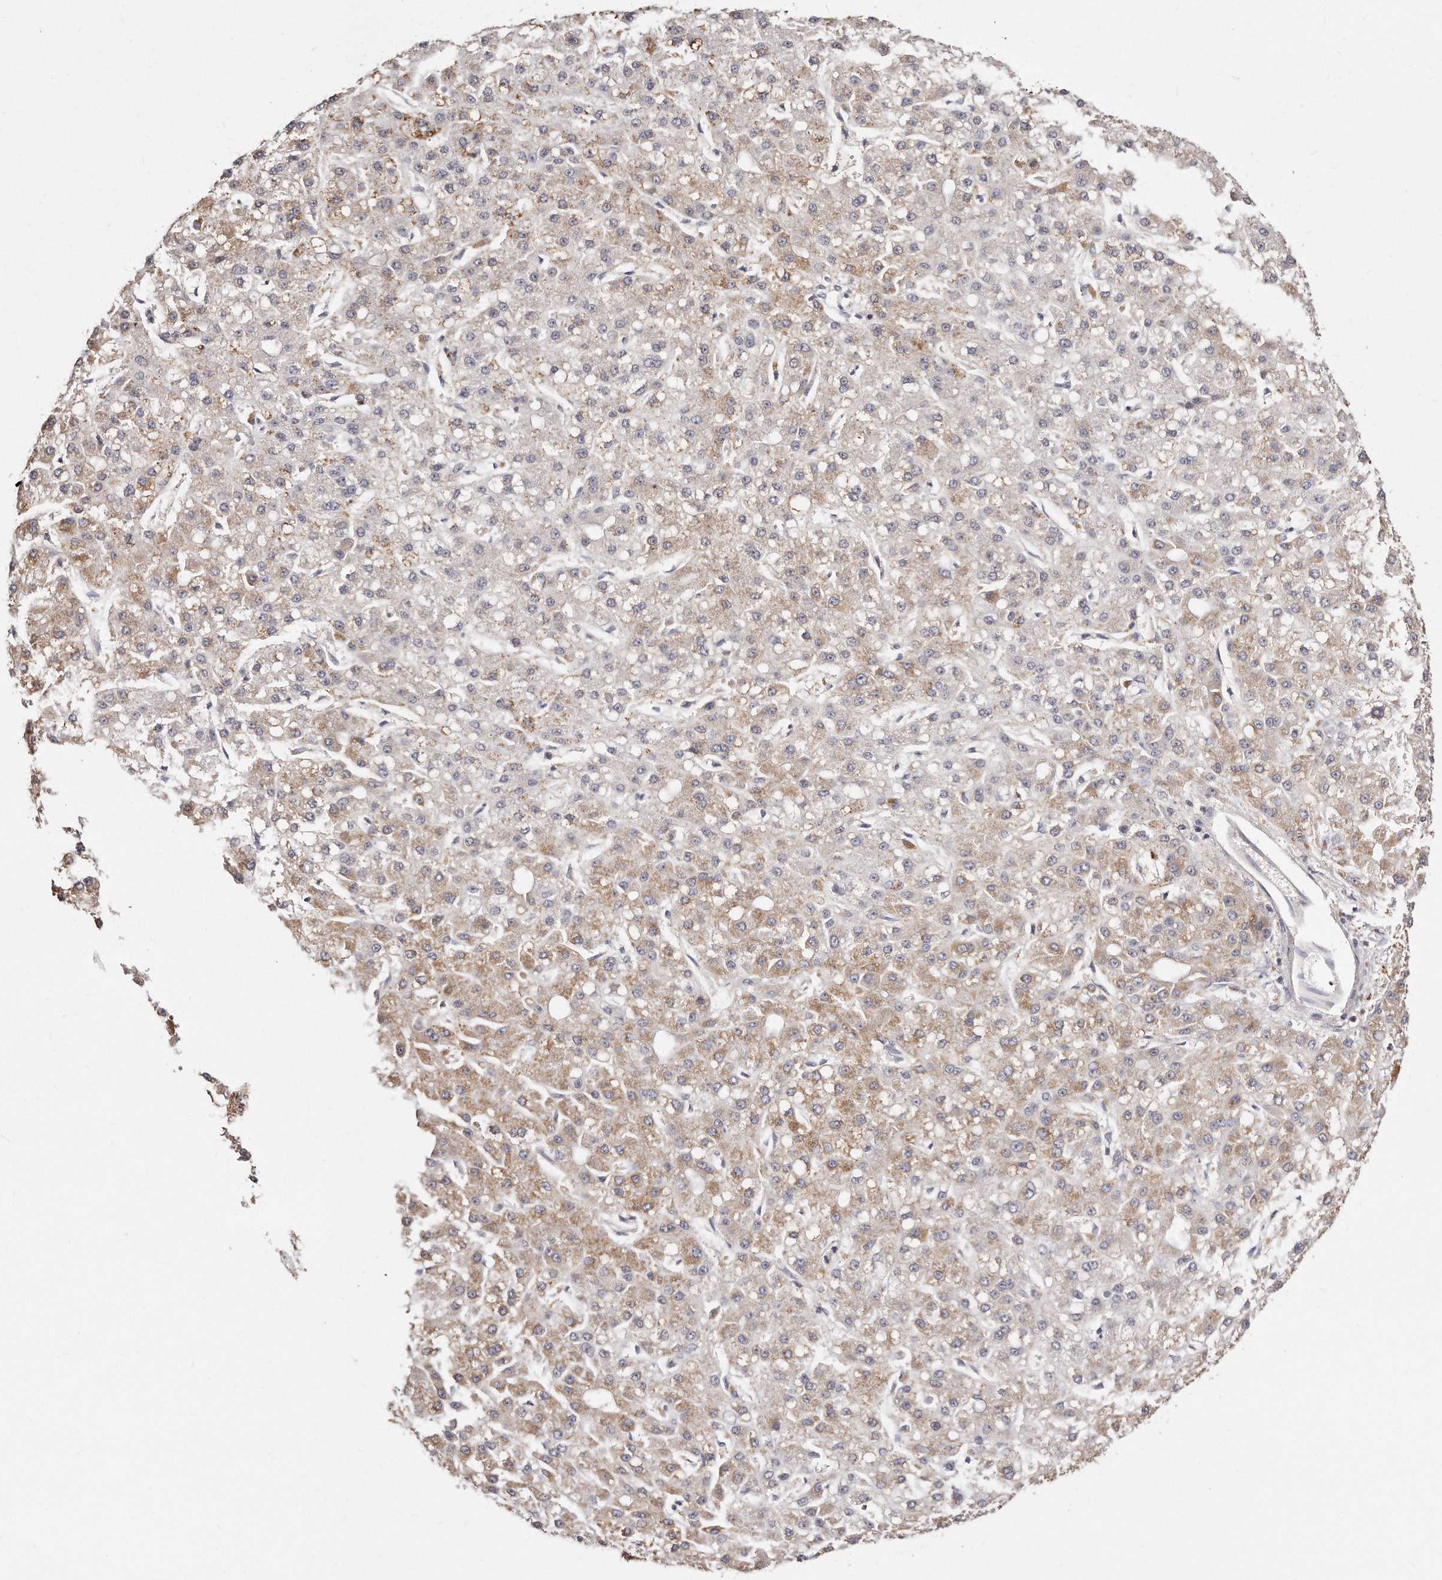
{"staining": {"intensity": "weak", "quantity": ">75%", "location": "cytoplasmic/membranous"}, "tissue": "liver cancer", "cell_type": "Tumor cells", "image_type": "cancer", "snomed": [{"axis": "morphology", "description": "Carcinoma, Hepatocellular, NOS"}, {"axis": "topography", "description": "Liver"}], "caption": "Protein staining of liver cancer (hepatocellular carcinoma) tissue displays weak cytoplasmic/membranous expression in about >75% of tumor cells. The protein is stained brown, and the nuclei are stained in blue (DAB (3,3'-diaminobenzidine) IHC with brightfield microscopy, high magnification).", "gene": "RTKN", "patient": {"sex": "male", "age": 67}}